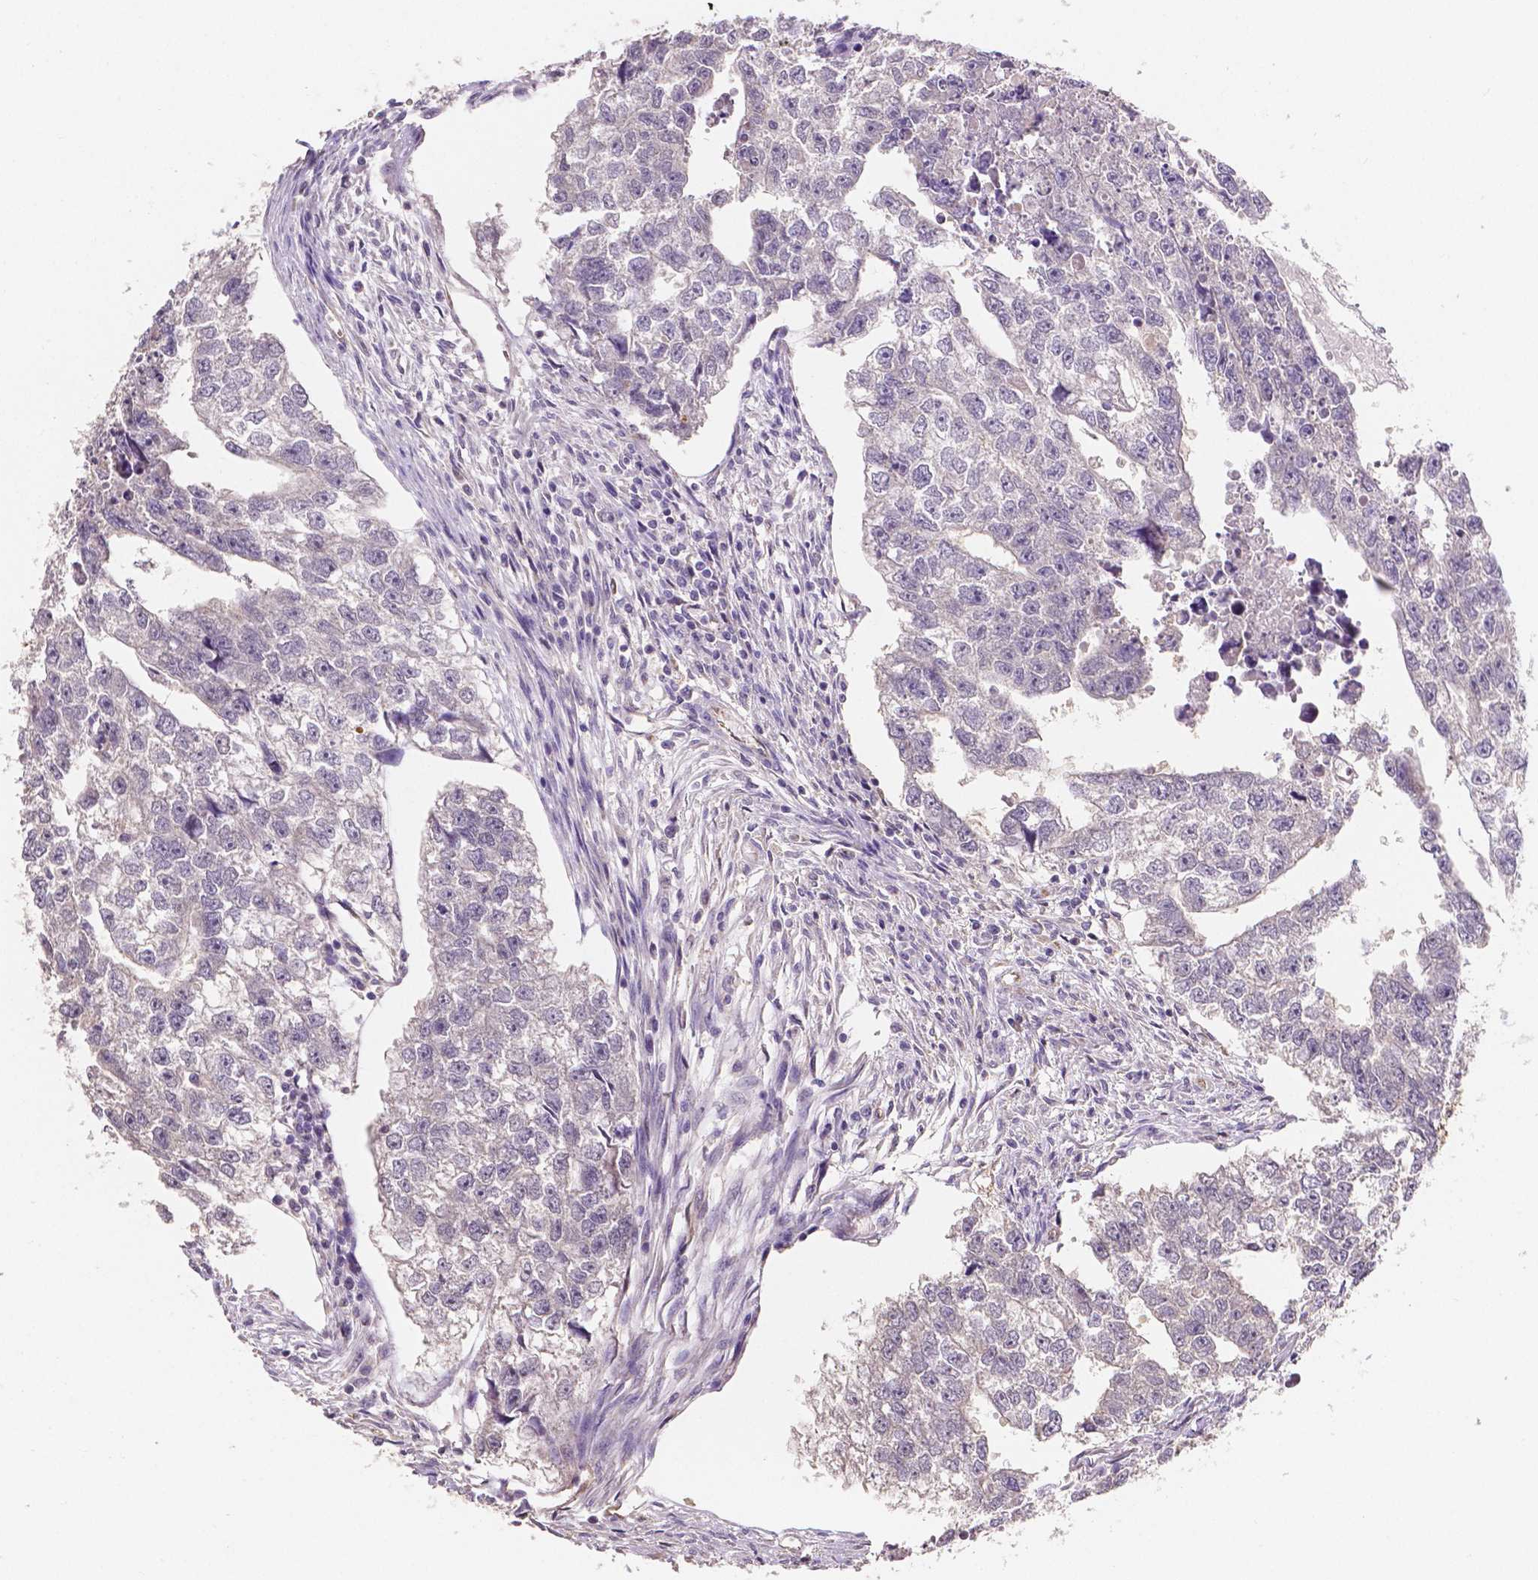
{"staining": {"intensity": "negative", "quantity": "none", "location": "none"}, "tissue": "testis cancer", "cell_type": "Tumor cells", "image_type": "cancer", "snomed": [{"axis": "morphology", "description": "Carcinoma, Embryonal, NOS"}, {"axis": "morphology", "description": "Teratoma, malignant, NOS"}, {"axis": "topography", "description": "Testis"}], "caption": "IHC image of neoplastic tissue: human testis cancer stained with DAB reveals no significant protein positivity in tumor cells.", "gene": "ELAVL2", "patient": {"sex": "male", "age": 44}}